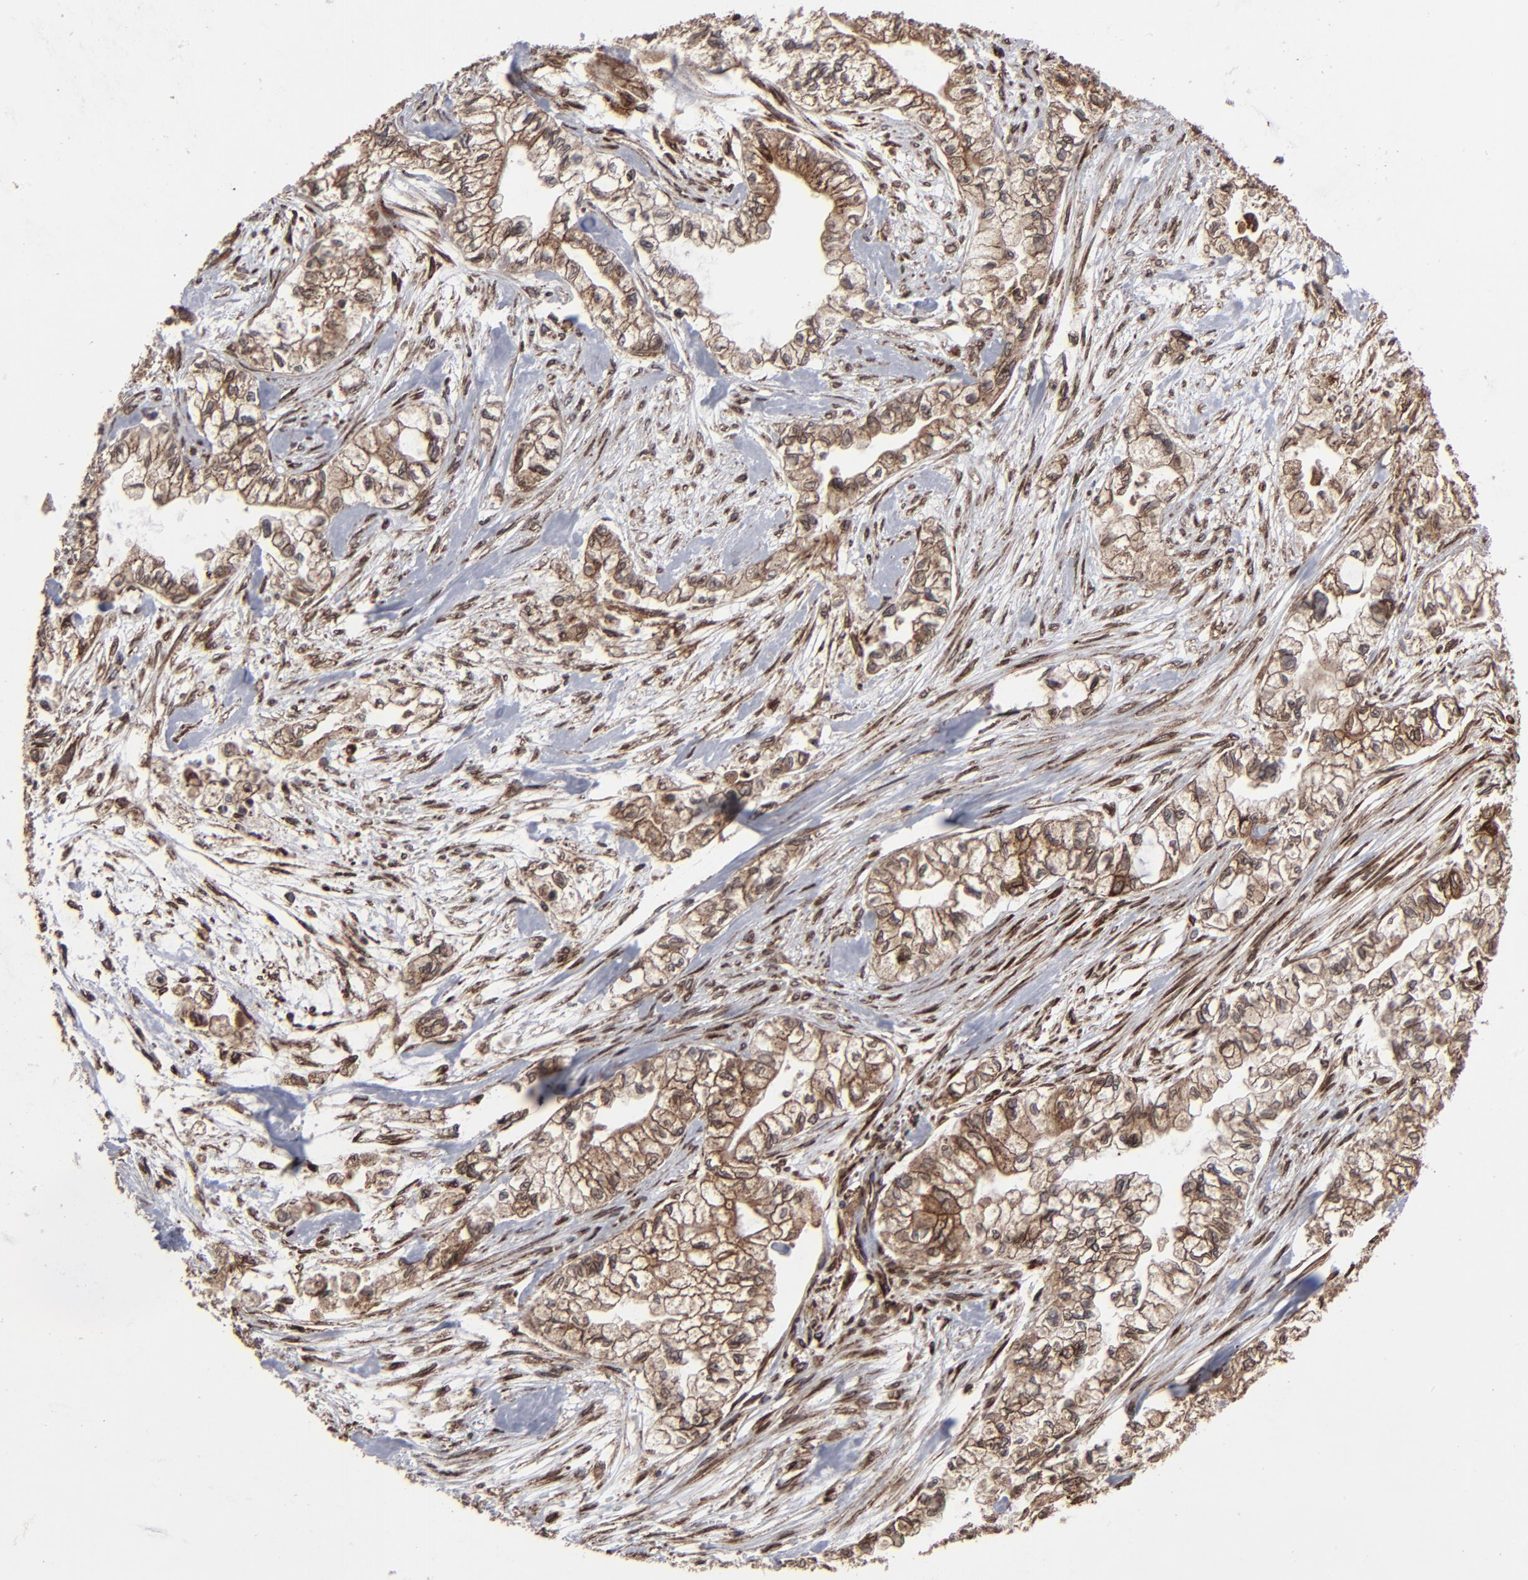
{"staining": {"intensity": "moderate", "quantity": ">75%", "location": "cytoplasmic/membranous"}, "tissue": "pancreatic cancer", "cell_type": "Tumor cells", "image_type": "cancer", "snomed": [{"axis": "morphology", "description": "Adenocarcinoma, NOS"}, {"axis": "topography", "description": "Pancreas"}], "caption": "Protein expression analysis of pancreatic cancer shows moderate cytoplasmic/membranous expression in approximately >75% of tumor cells.", "gene": "CNIH1", "patient": {"sex": "male", "age": 79}}